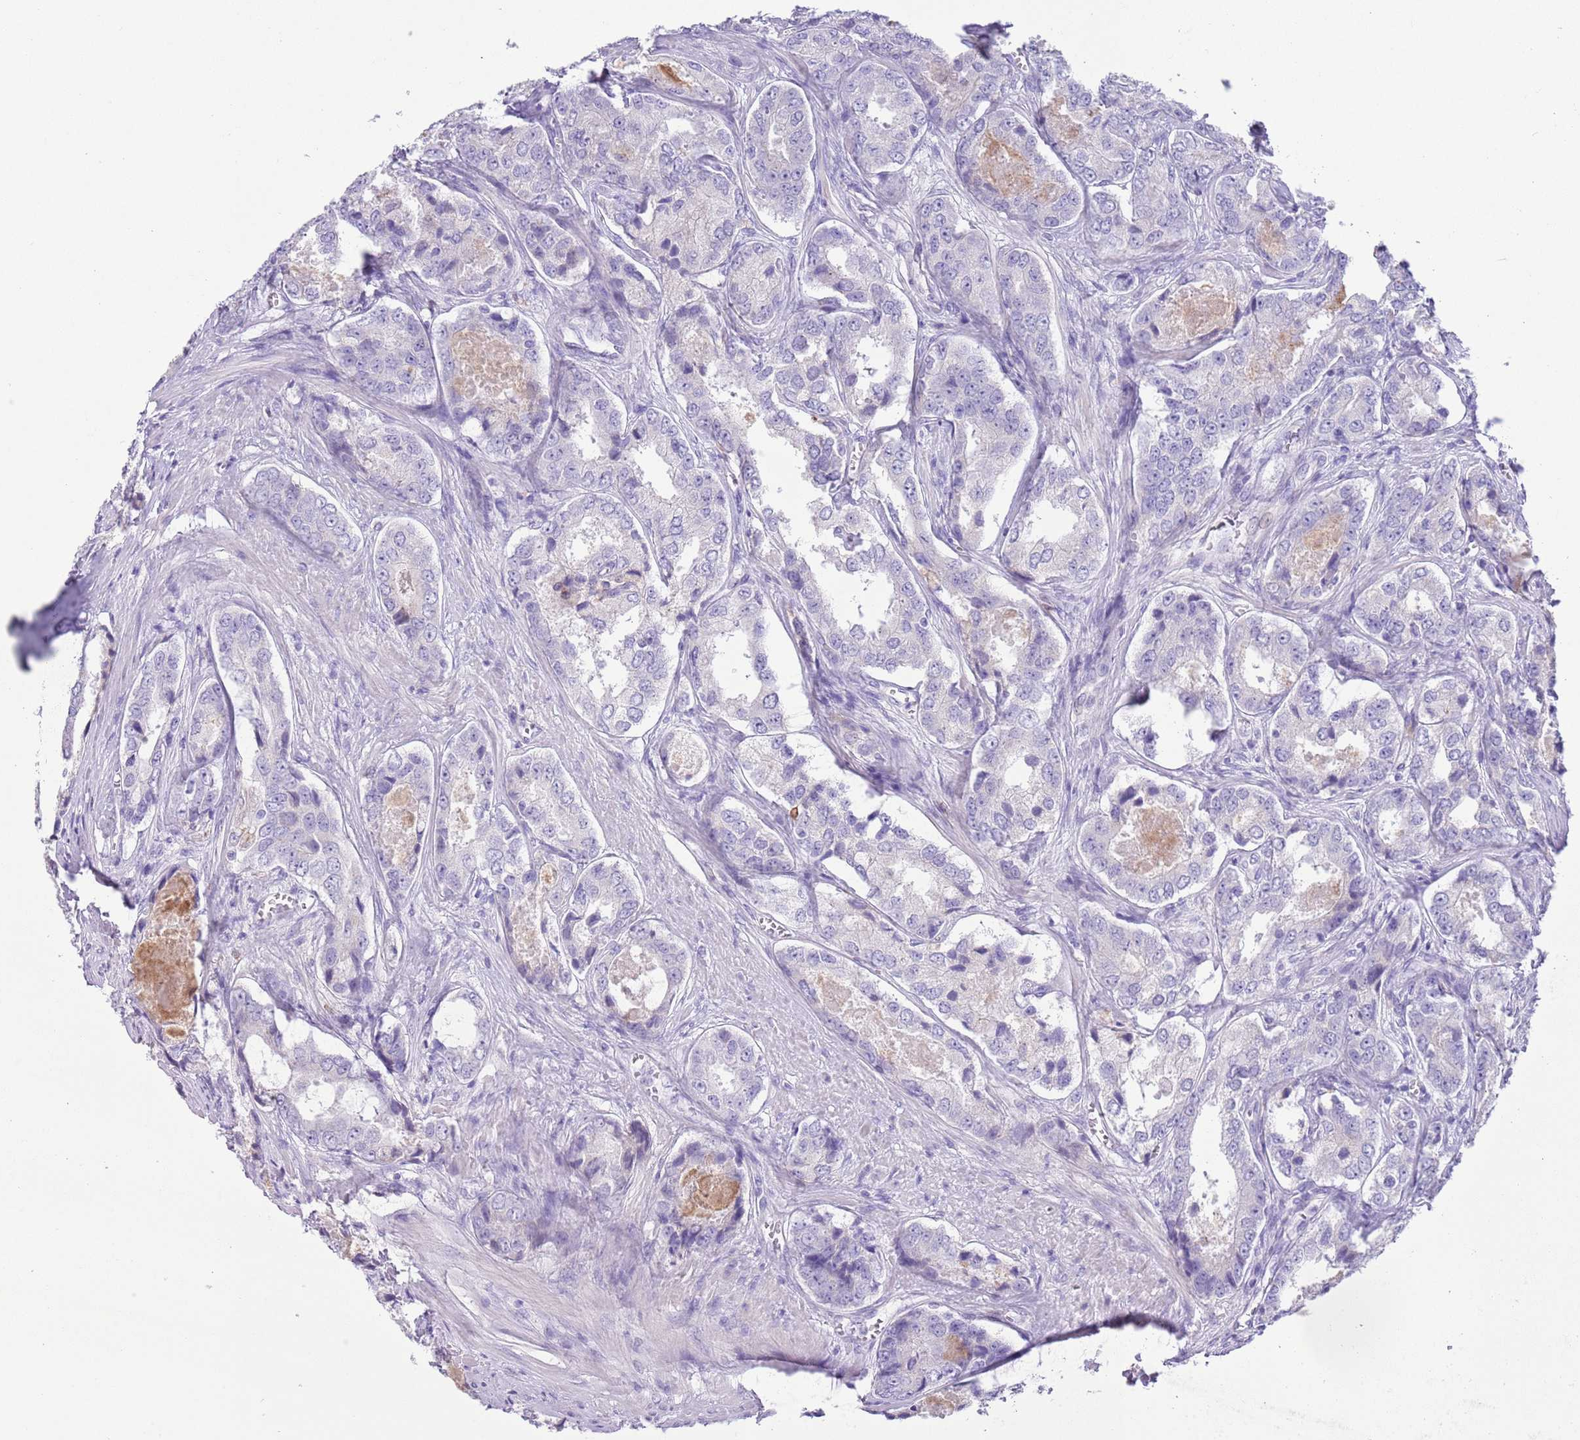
{"staining": {"intensity": "negative", "quantity": "none", "location": "none"}, "tissue": "prostate cancer", "cell_type": "Tumor cells", "image_type": "cancer", "snomed": [{"axis": "morphology", "description": "Adenocarcinoma, Low grade"}, {"axis": "topography", "description": "Prostate"}], "caption": "Human prostate cancer (low-grade adenocarcinoma) stained for a protein using immunohistochemistry (IHC) exhibits no positivity in tumor cells.", "gene": "ZNF697", "patient": {"sex": "male", "age": 68}}